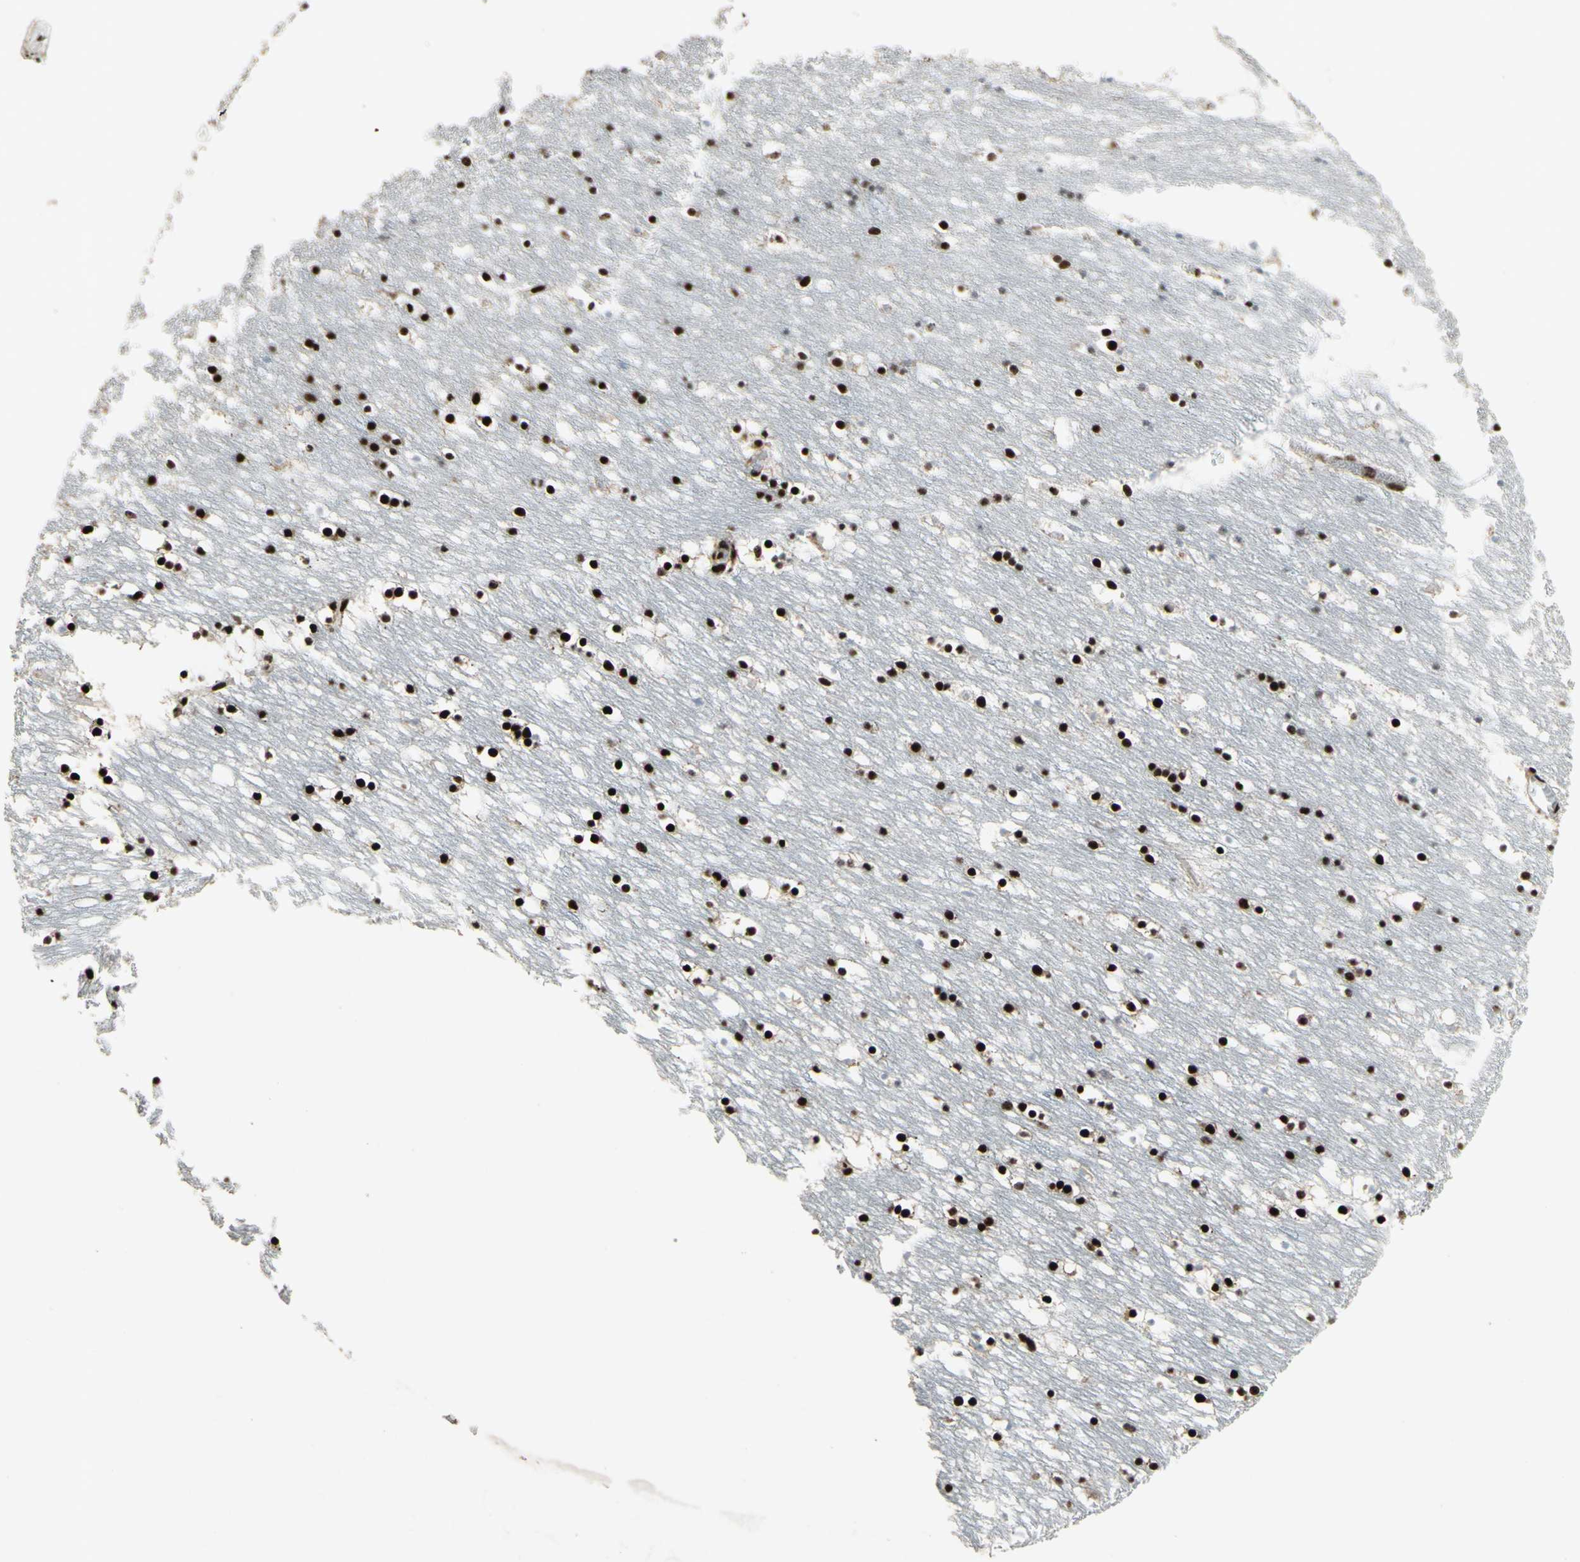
{"staining": {"intensity": "strong", "quantity": ">75%", "location": "nuclear"}, "tissue": "caudate", "cell_type": "Glial cells", "image_type": "normal", "snomed": [{"axis": "morphology", "description": "Normal tissue, NOS"}, {"axis": "topography", "description": "Lateral ventricle wall"}], "caption": "Strong nuclear staining is seen in about >75% of glial cells in normal caudate. (Brightfield microscopy of DAB IHC at high magnification).", "gene": "U2AF2", "patient": {"sex": "male", "age": 45}}